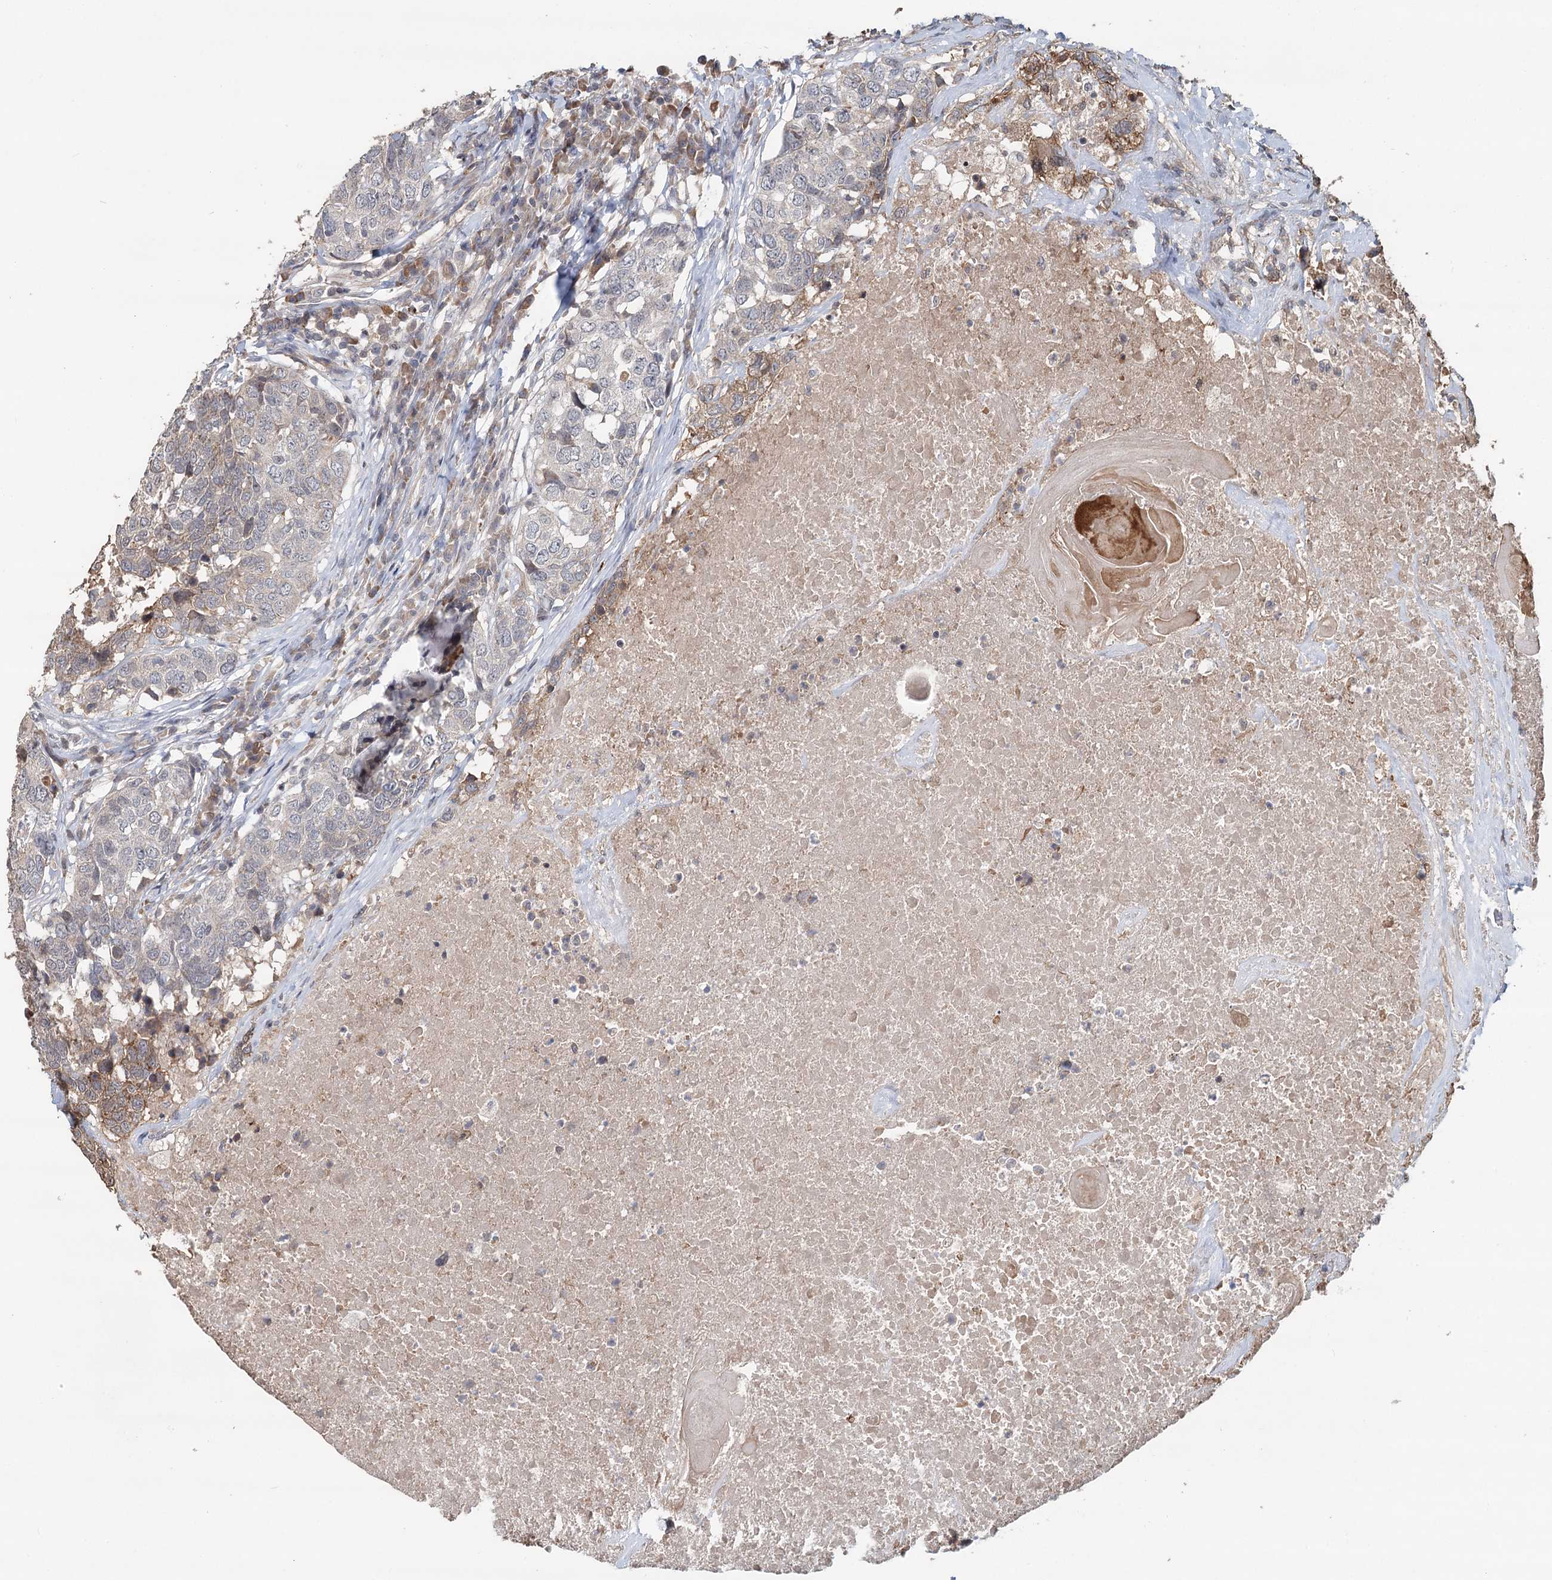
{"staining": {"intensity": "weak", "quantity": "<25%", "location": "cytoplasmic/membranous"}, "tissue": "head and neck cancer", "cell_type": "Tumor cells", "image_type": "cancer", "snomed": [{"axis": "morphology", "description": "Squamous cell carcinoma, NOS"}, {"axis": "topography", "description": "Head-Neck"}], "caption": "DAB immunohistochemical staining of human head and neck squamous cell carcinoma demonstrates no significant staining in tumor cells.", "gene": "RNF111", "patient": {"sex": "male", "age": 66}}